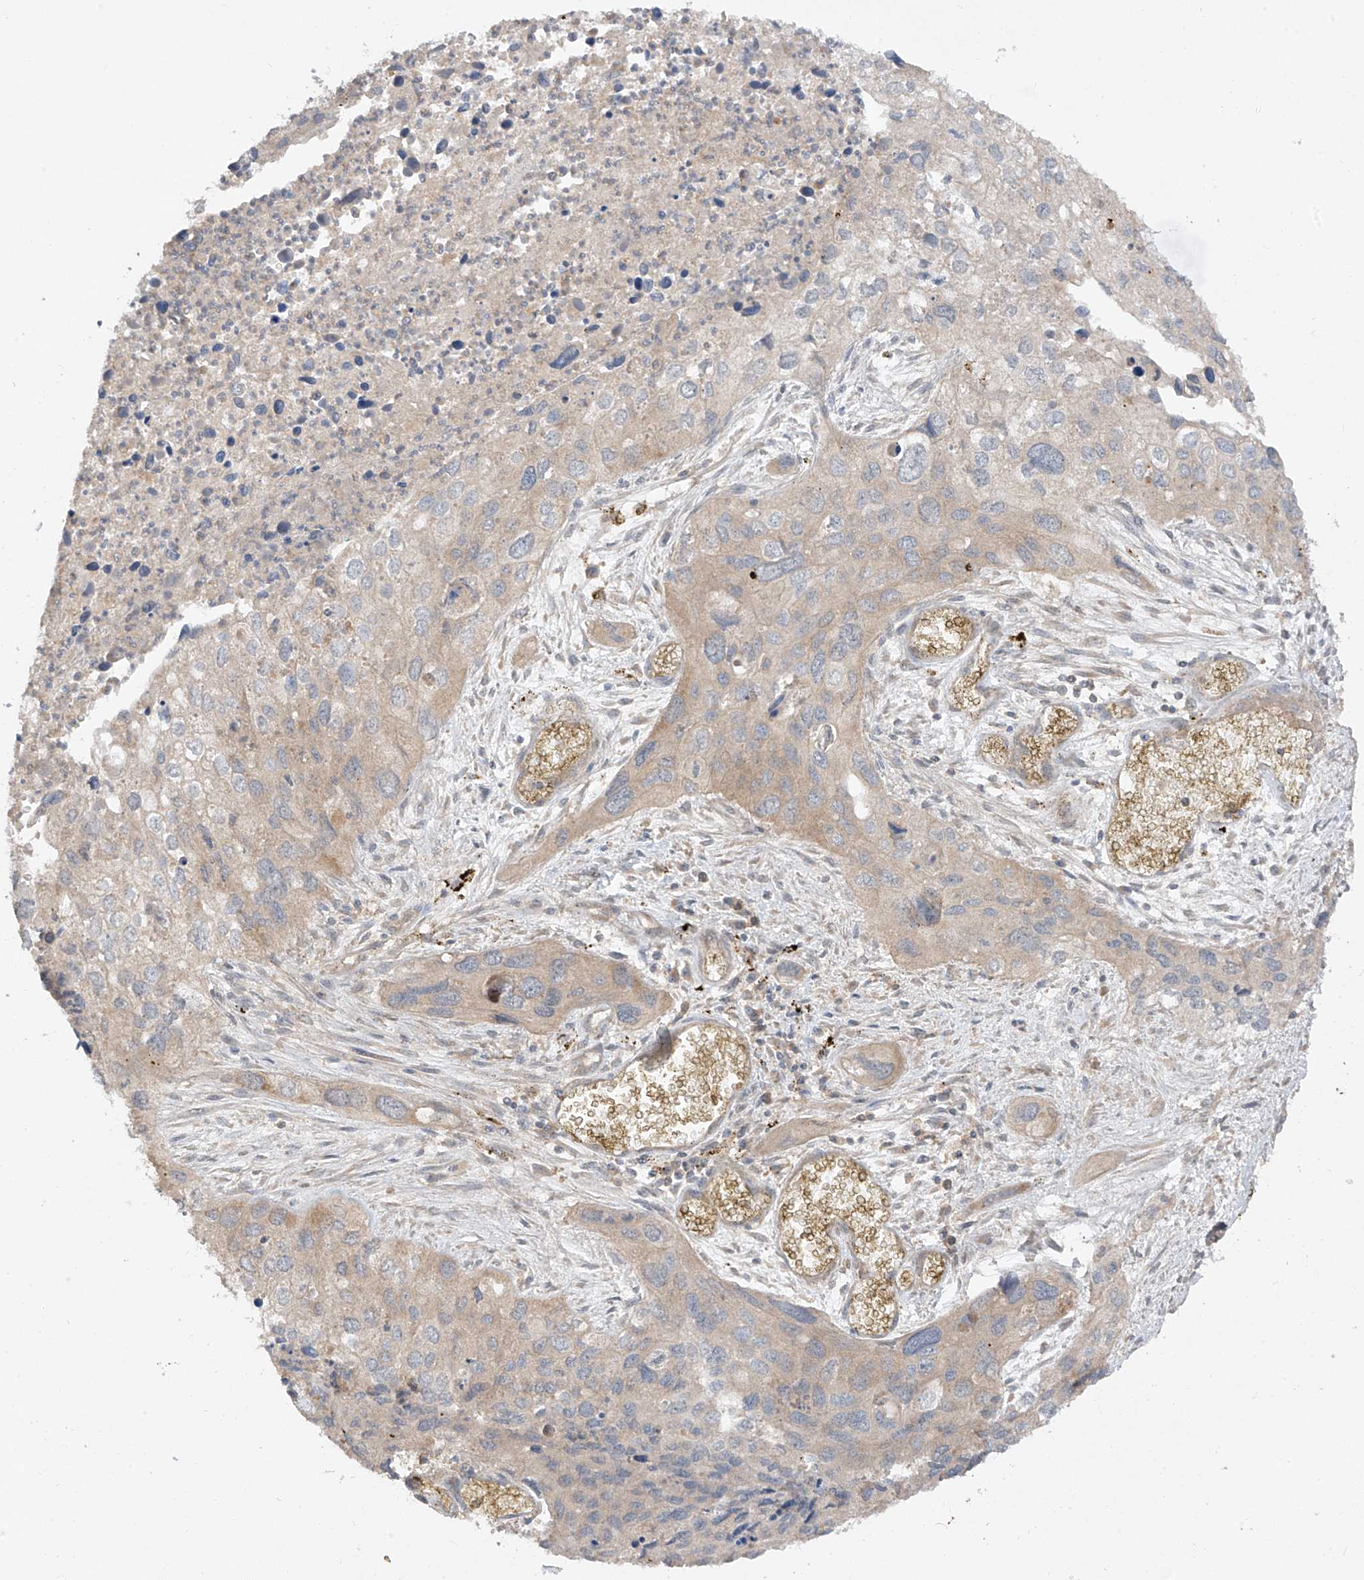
{"staining": {"intensity": "moderate", "quantity": "25%-75%", "location": "cytoplasmic/membranous"}, "tissue": "cervical cancer", "cell_type": "Tumor cells", "image_type": "cancer", "snomed": [{"axis": "morphology", "description": "Squamous cell carcinoma, NOS"}, {"axis": "topography", "description": "Cervix"}], "caption": "A brown stain labels moderate cytoplasmic/membranous staining of a protein in squamous cell carcinoma (cervical) tumor cells.", "gene": "LDAH", "patient": {"sex": "female", "age": 55}}